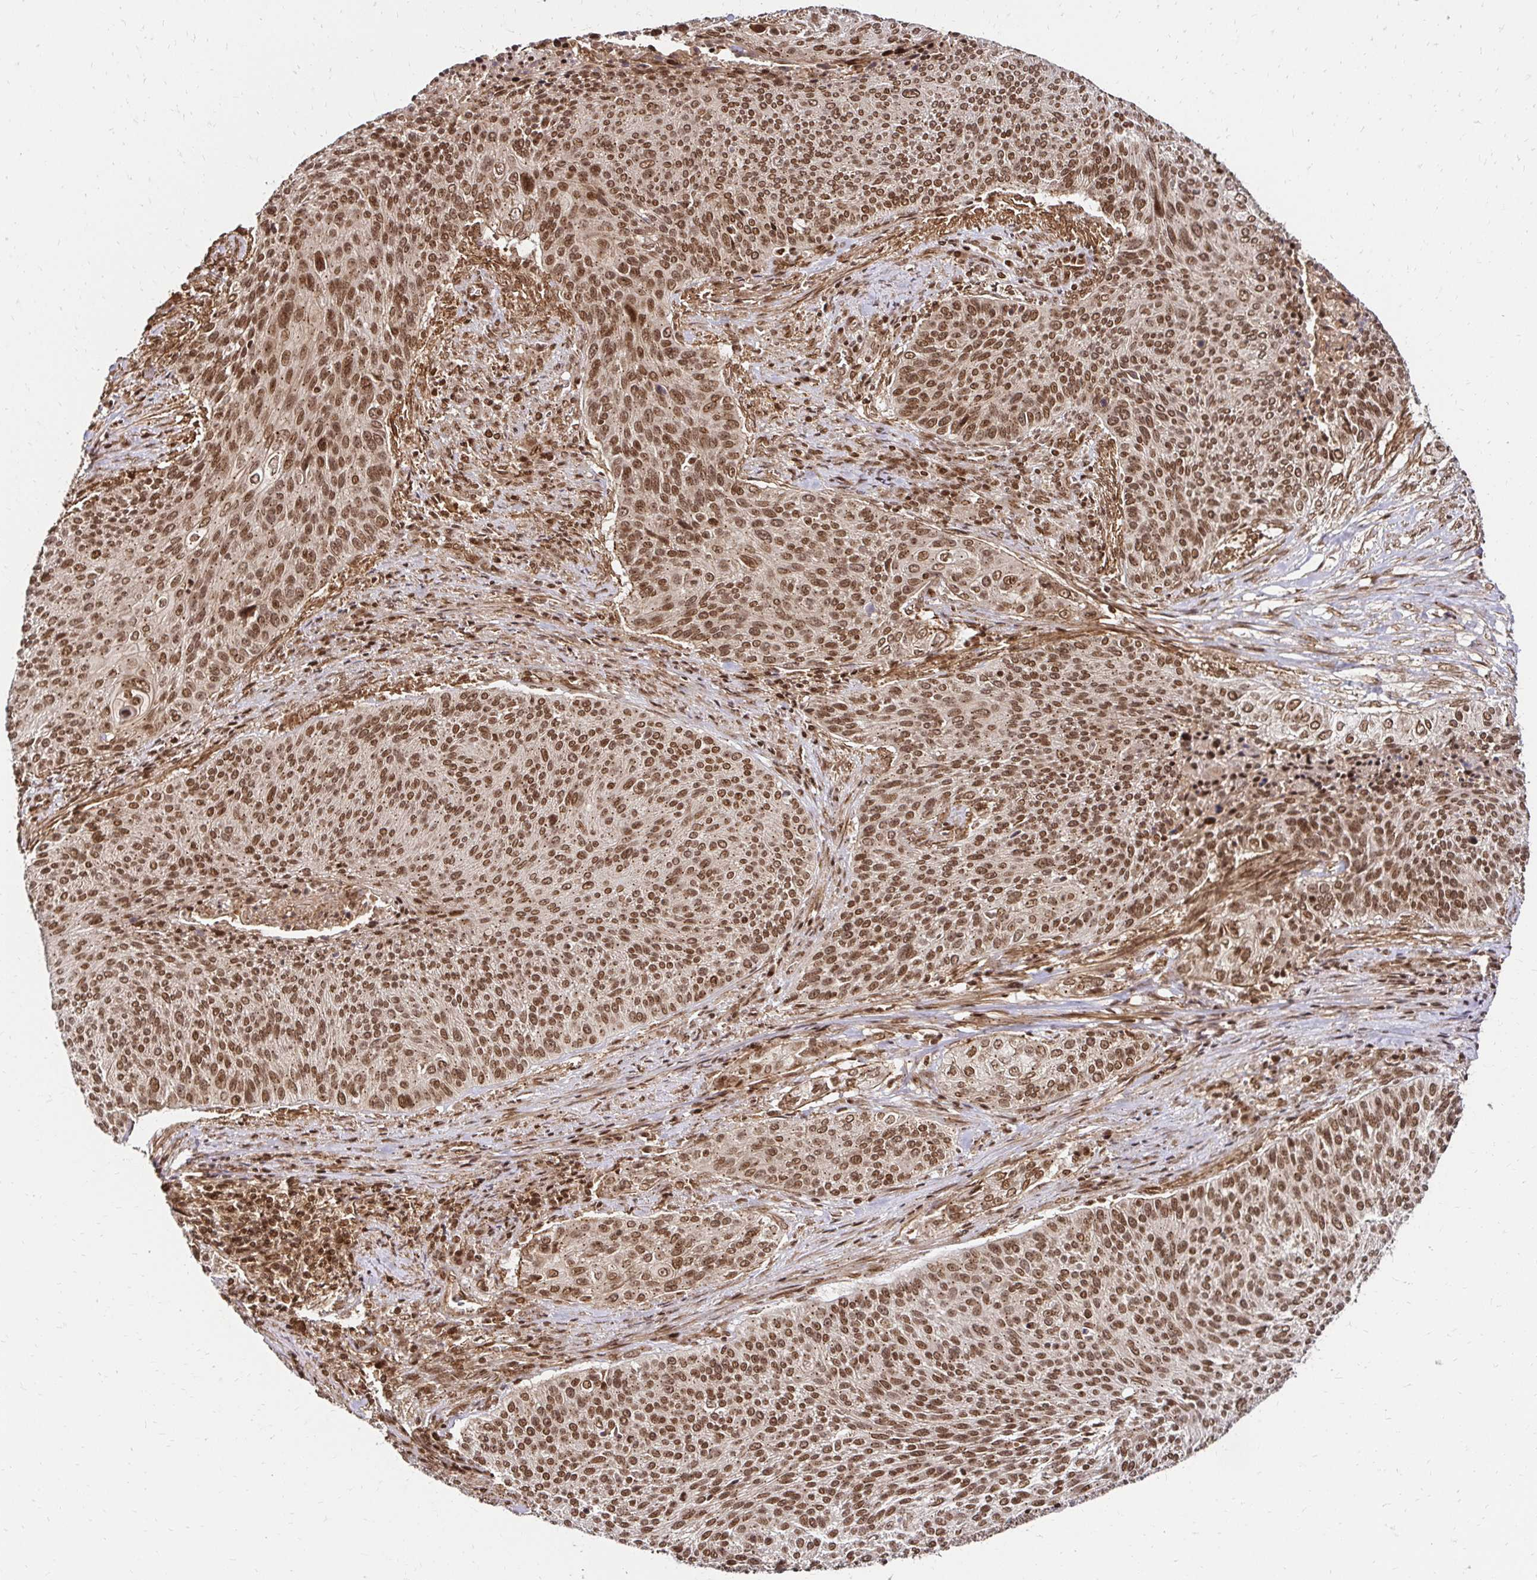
{"staining": {"intensity": "moderate", "quantity": ">75%", "location": "cytoplasmic/membranous,nuclear"}, "tissue": "cervical cancer", "cell_type": "Tumor cells", "image_type": "cancer", "snomed": [{"axis": "morphology", "description": "Squamous cell carcinoma, NOS"}, {"axis": "topography", "description": "Cervix"}], "caption": "Cervical squamous cell carcinoma stained for a protein (brown) displays moderate cytoplasmic/membranous and nuclear positive staining in approximately >75% of tumor cells.", "gene": "GLYR1", "patient": {"sex": "female", "age": 31}}